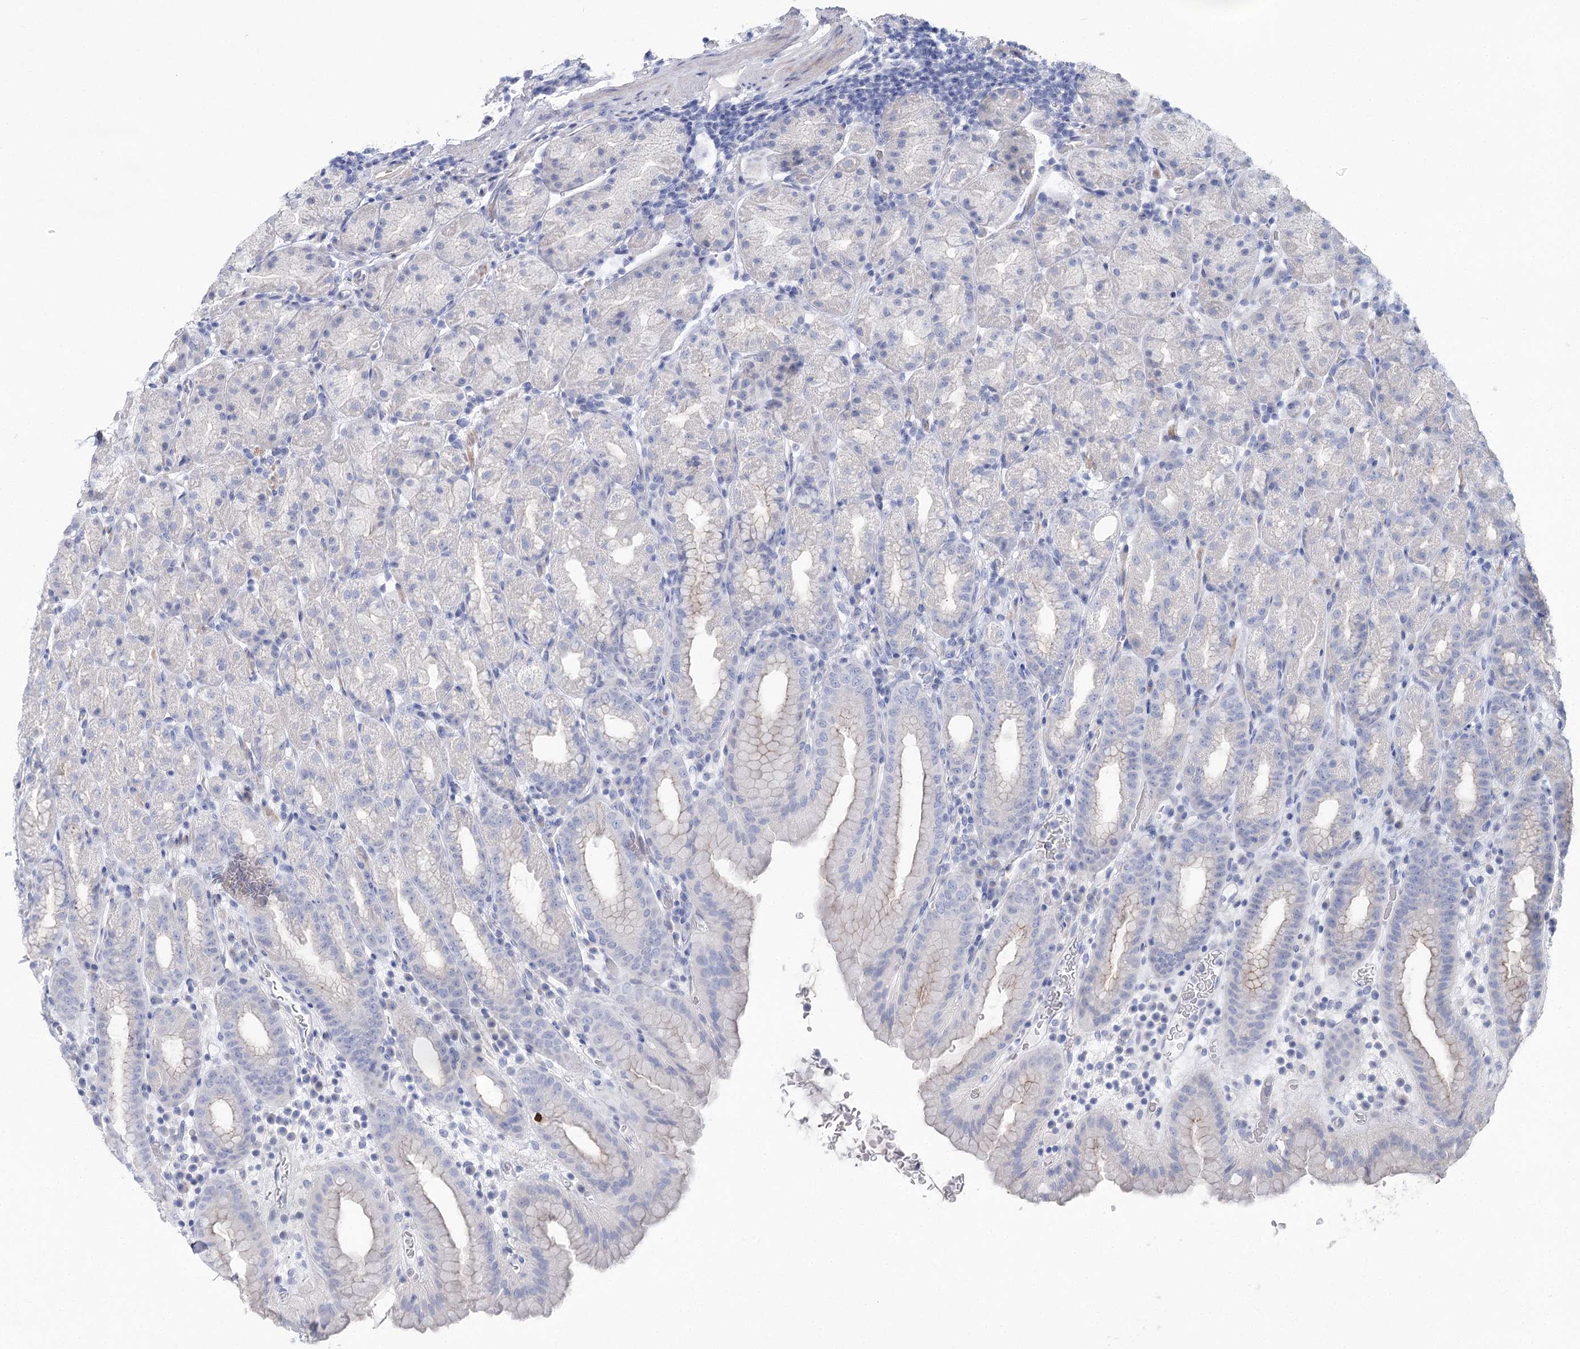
{"staining": {"intensity": "negative", "quantity": "none", "location": "none"}, "tissue": "stomach", "cell_type": "Glandular cells", "image_type": "normal", "snomed": [{"axis": "morphology", "description": "Normal tissue, NOS"}, {"axis": "topography", "description": "Stomach, upper"}], "caption": "Glandular cells show no significant protein staining in normal stomach.", "gene": "WDR74", "patient": {"sex": "male", "age": 68}}